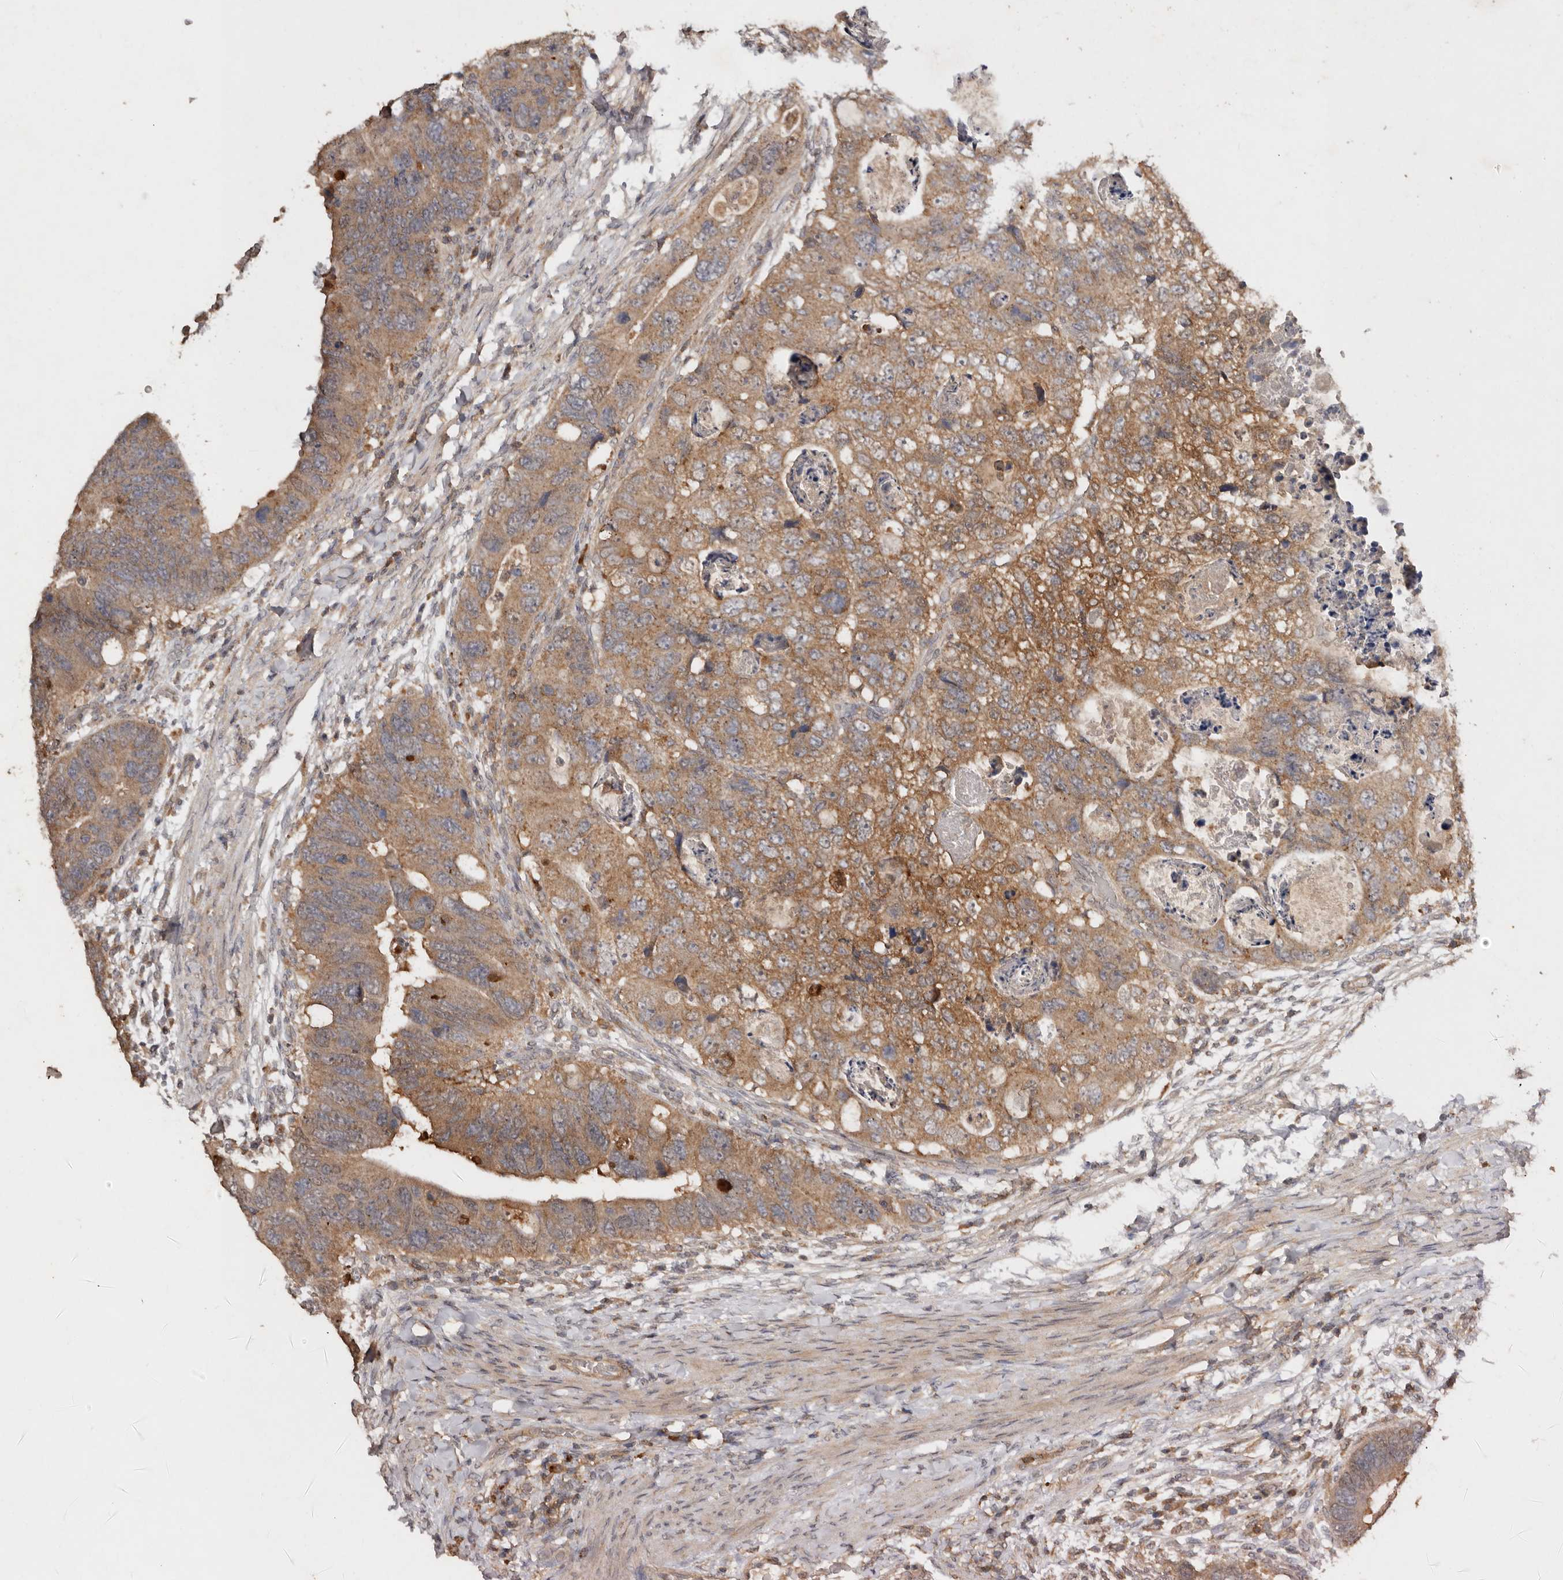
{"staining": {"intensity": "moderate", "quantity": ">75%", "location": "cytoplasmic/membranous"}, "tissue": "colorectal cancer", "cell_type": "Tumor cells", "image_type": "cancer", "snomed": [{"axis": "morphology", "description": "Adenocarcinoma, NOS"}, {"axis": "topography", "description": "Rectum"}], "caption": "Immunohistochemical staining of human colorectal adenocarcinoma reveals moderate cytoplasmic/membranous protein staining in about >75% of tumor cells. (Brightfield microscopy of DAB IHC at high magnification).", "gene": "EDEM1", "patient": {"sex": "male", "age": 59}}